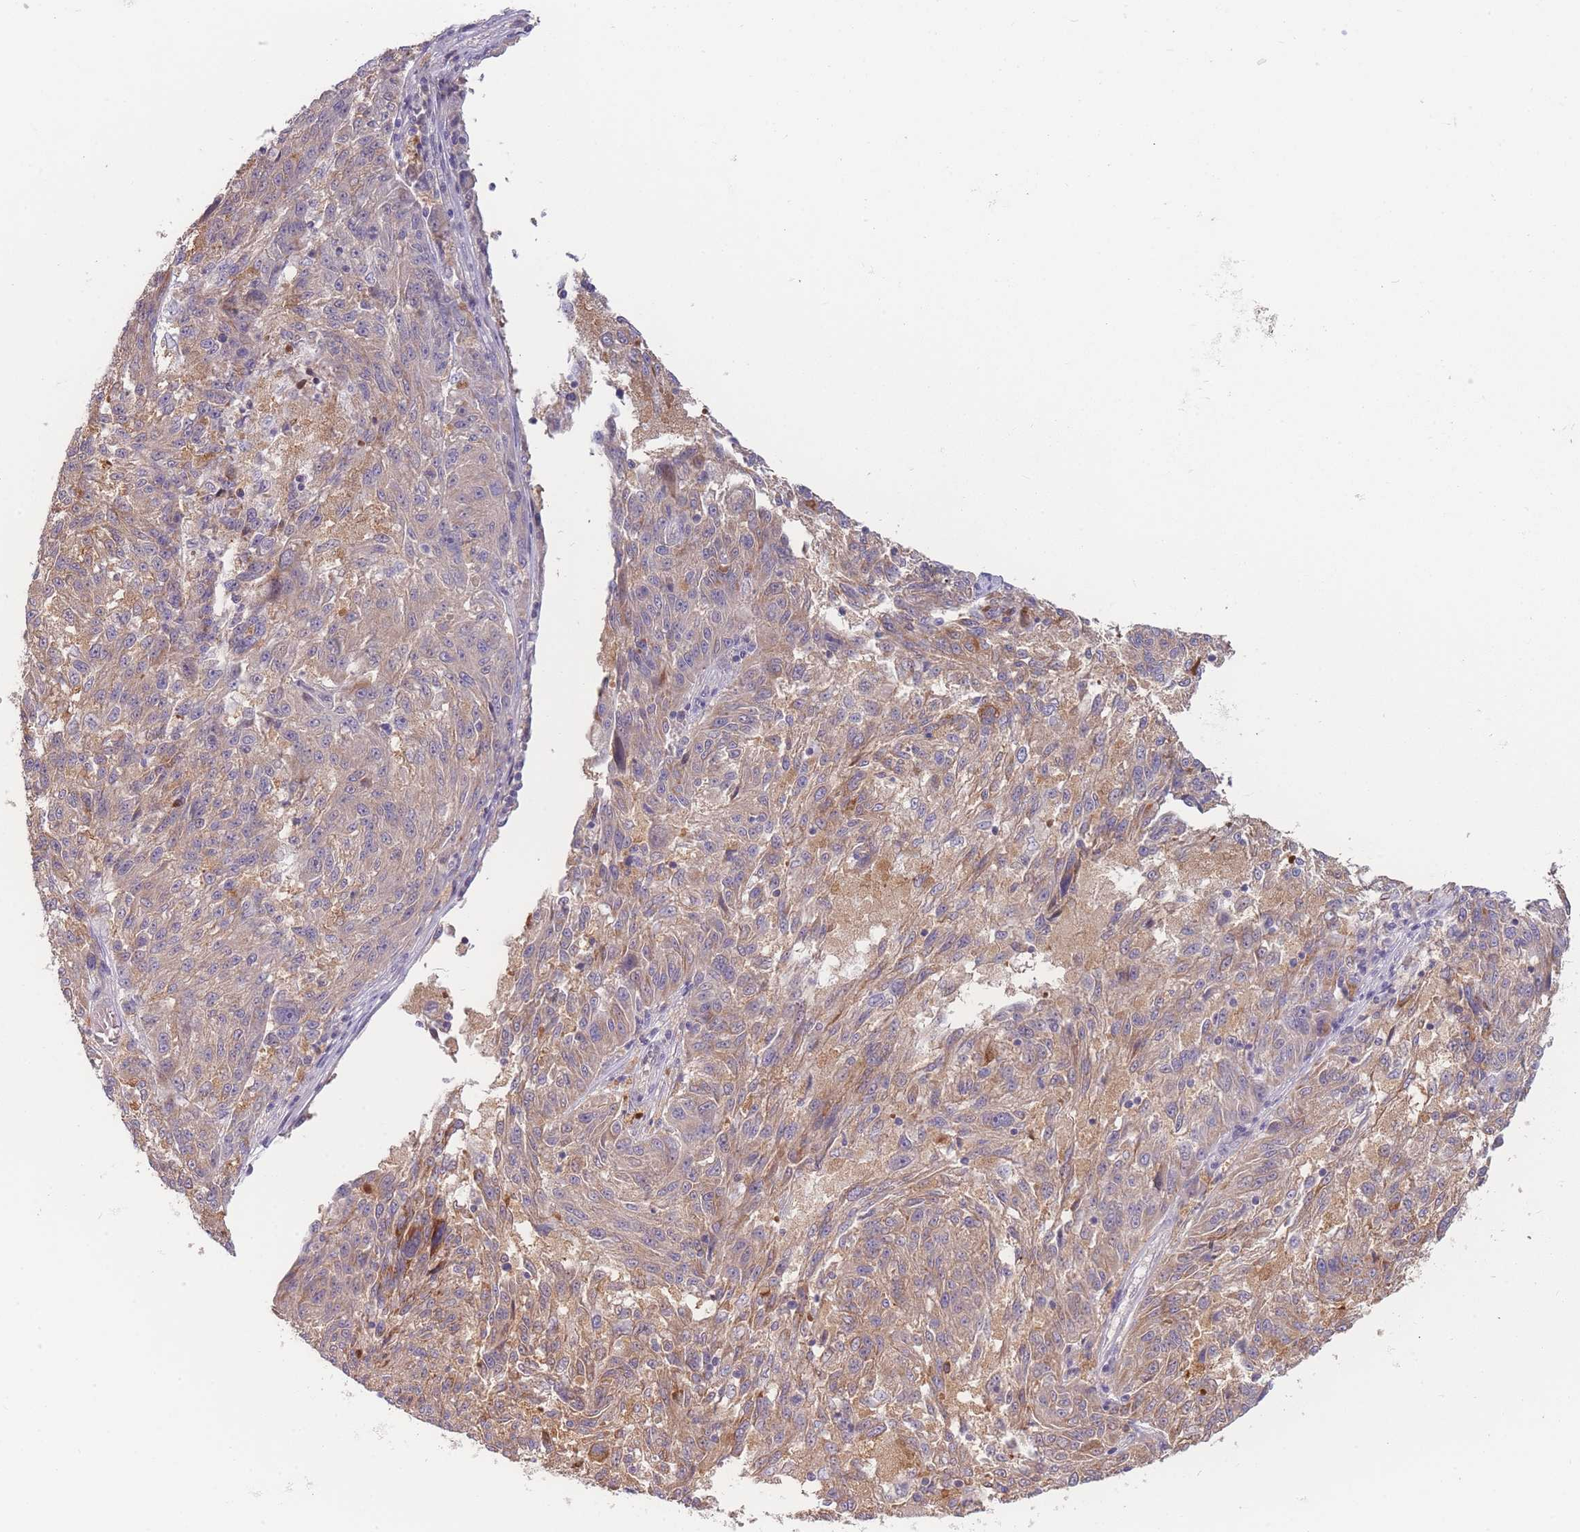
{"staining": {"intensity": "moderate", "quantity": "25%-75%", "location": "cytoplasmic/membranous"}, "tissue": "melanoma", "cell_type": "Tumor cells", "image_type": "cancer", "snomed": [{"axis": "morphology", "description": "Malignant melanoma, NOS"}, {"axis": "topography", "description": "Skin"}], "caption": "Immunohistochemical staining of malignant melanoma demonstrates medium levels of moderate cytoplasmic/membranous positivity in approximately 25%-75% of tumor cells.", "gene": "SPHKAP", "patient": {"sex": "male", "age": 53}}